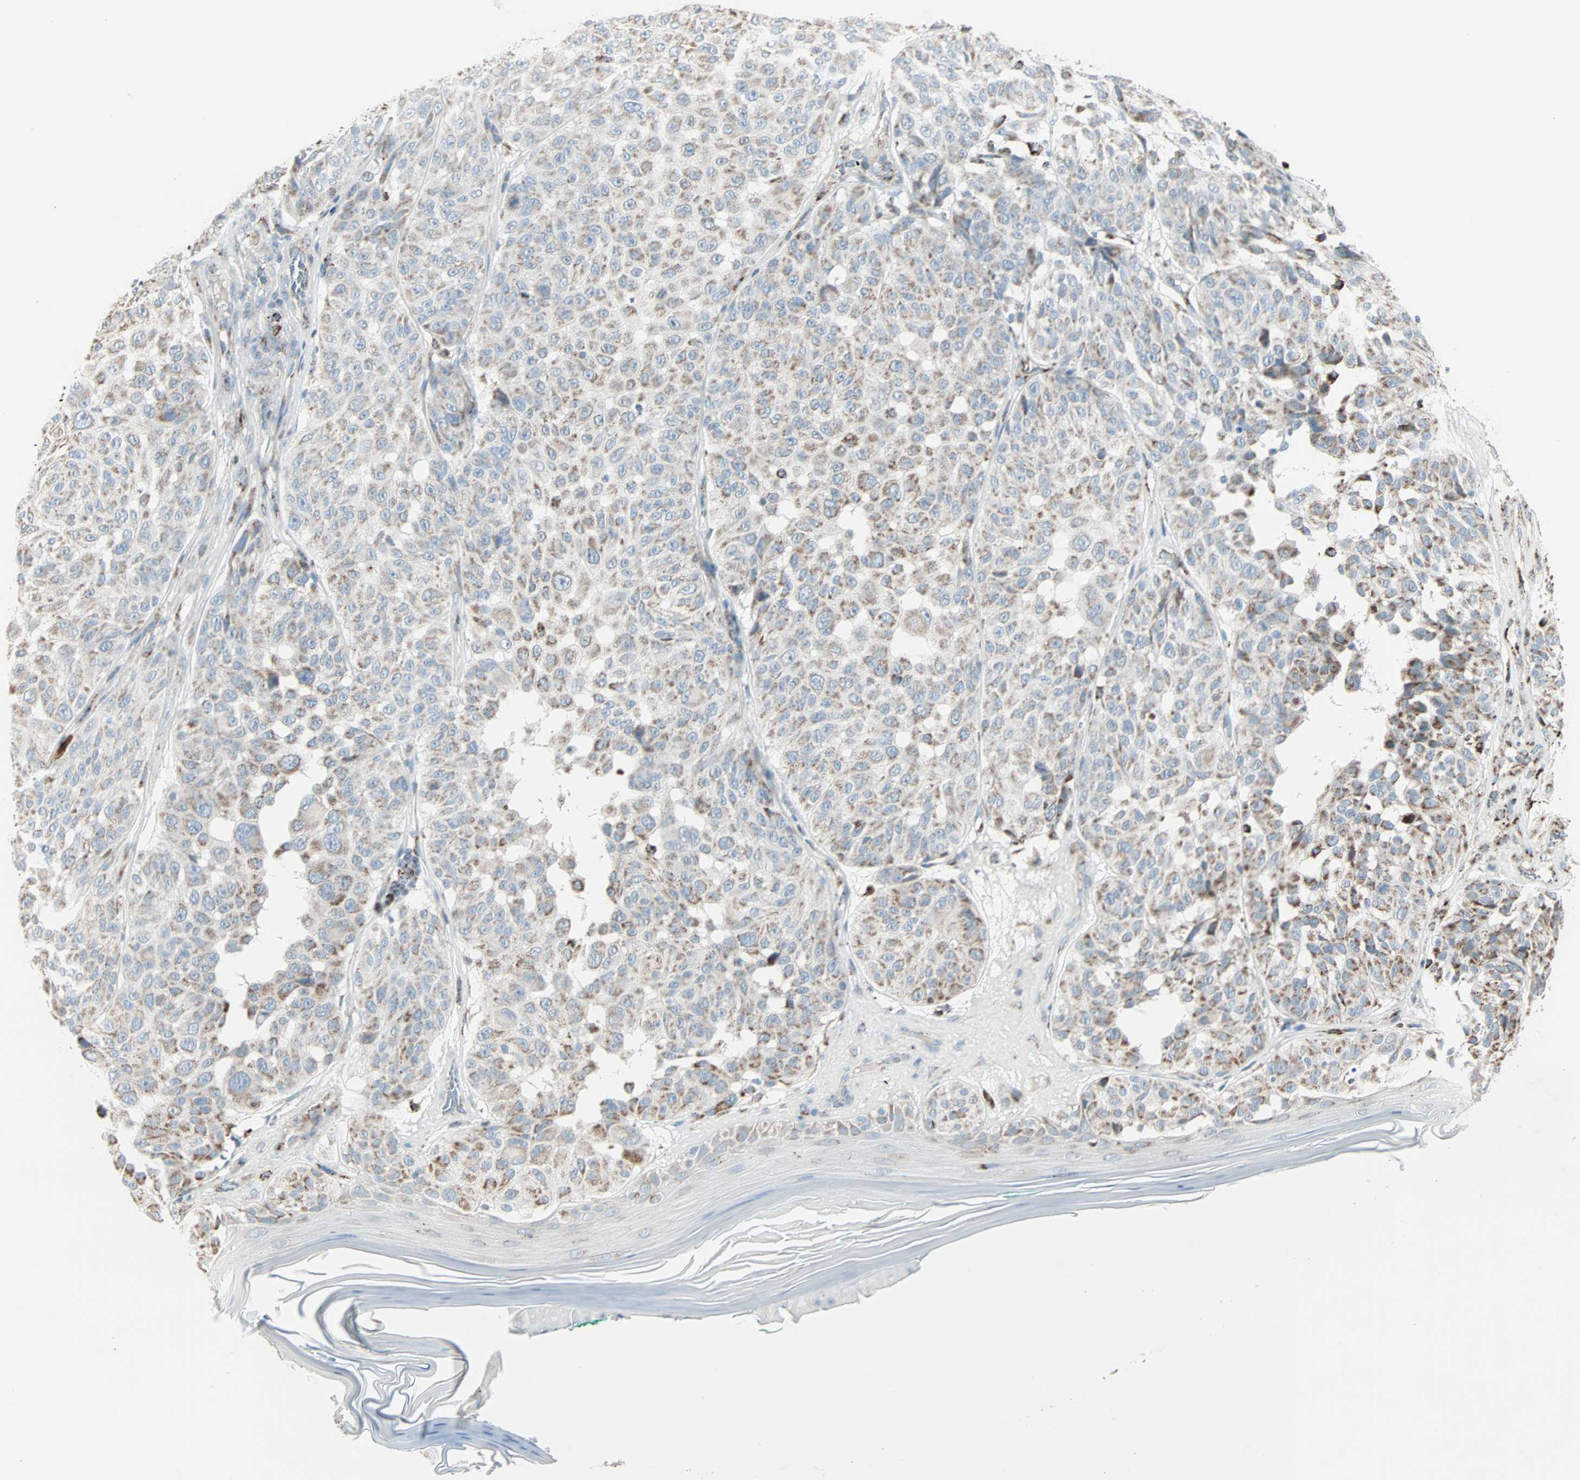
{"staining": {"intensity": "moderate", "quantity": "<25%", "location": "cytoplasmic/membranous"}, "tissue": "melanoma", "cell_type": "Tumor cells", "image_type": "cancer", "snomed": [{"axis": "morphology", "description": "Malignant melanoma, NOS"}, {"axis": "topography", "description": "Skin"}], "caption": "A micrograph of malignant melanoma stained for a protein reveals moderate cytoplasmic/membranous brown staining in tumor cells. (DAB IHC, brown staining for protein, blue staining for nuclei).", "gene": "IDH2", "patient": {"sex": "female", "age": 46}}